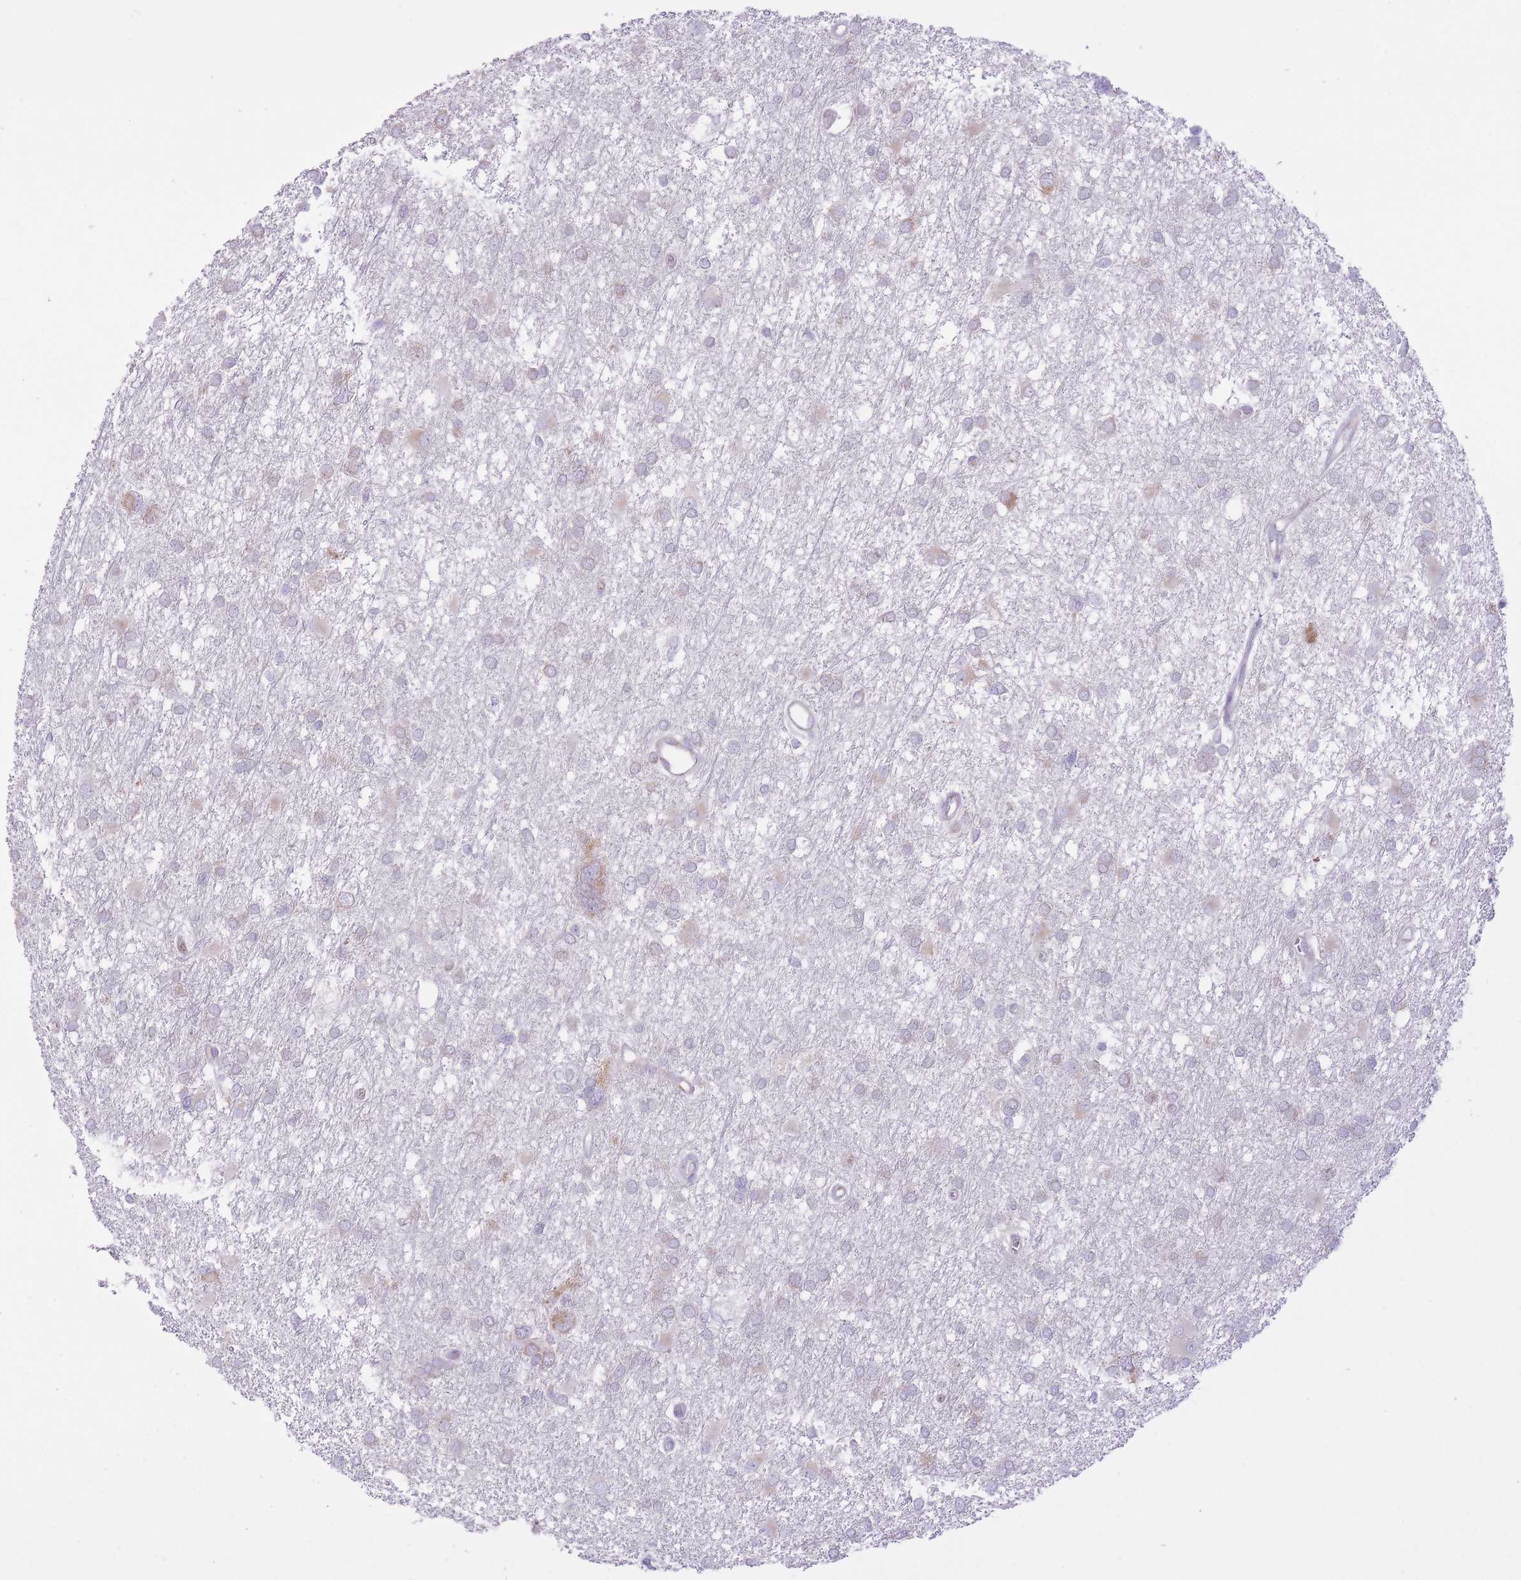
{"staining": {"intensity": "weak", "quantity": "<25%", "location": "cytoplasmic/membranous"}, "tissue": "glioma", "cell_type": "Tumor cells", "image_type": "cancer", "snomed": [{"axis": "morphology", "description": "Glioma, malignant, High grade"}, {"axis": "topography", "description": "Brain"}], "caption": "The immunohistochemistry (IHC) photomicrograph has no significant expression in tumor cells of glioma tissue.", "gene": "ZNF501", "patient": {"sex": "male", "age": 61}}